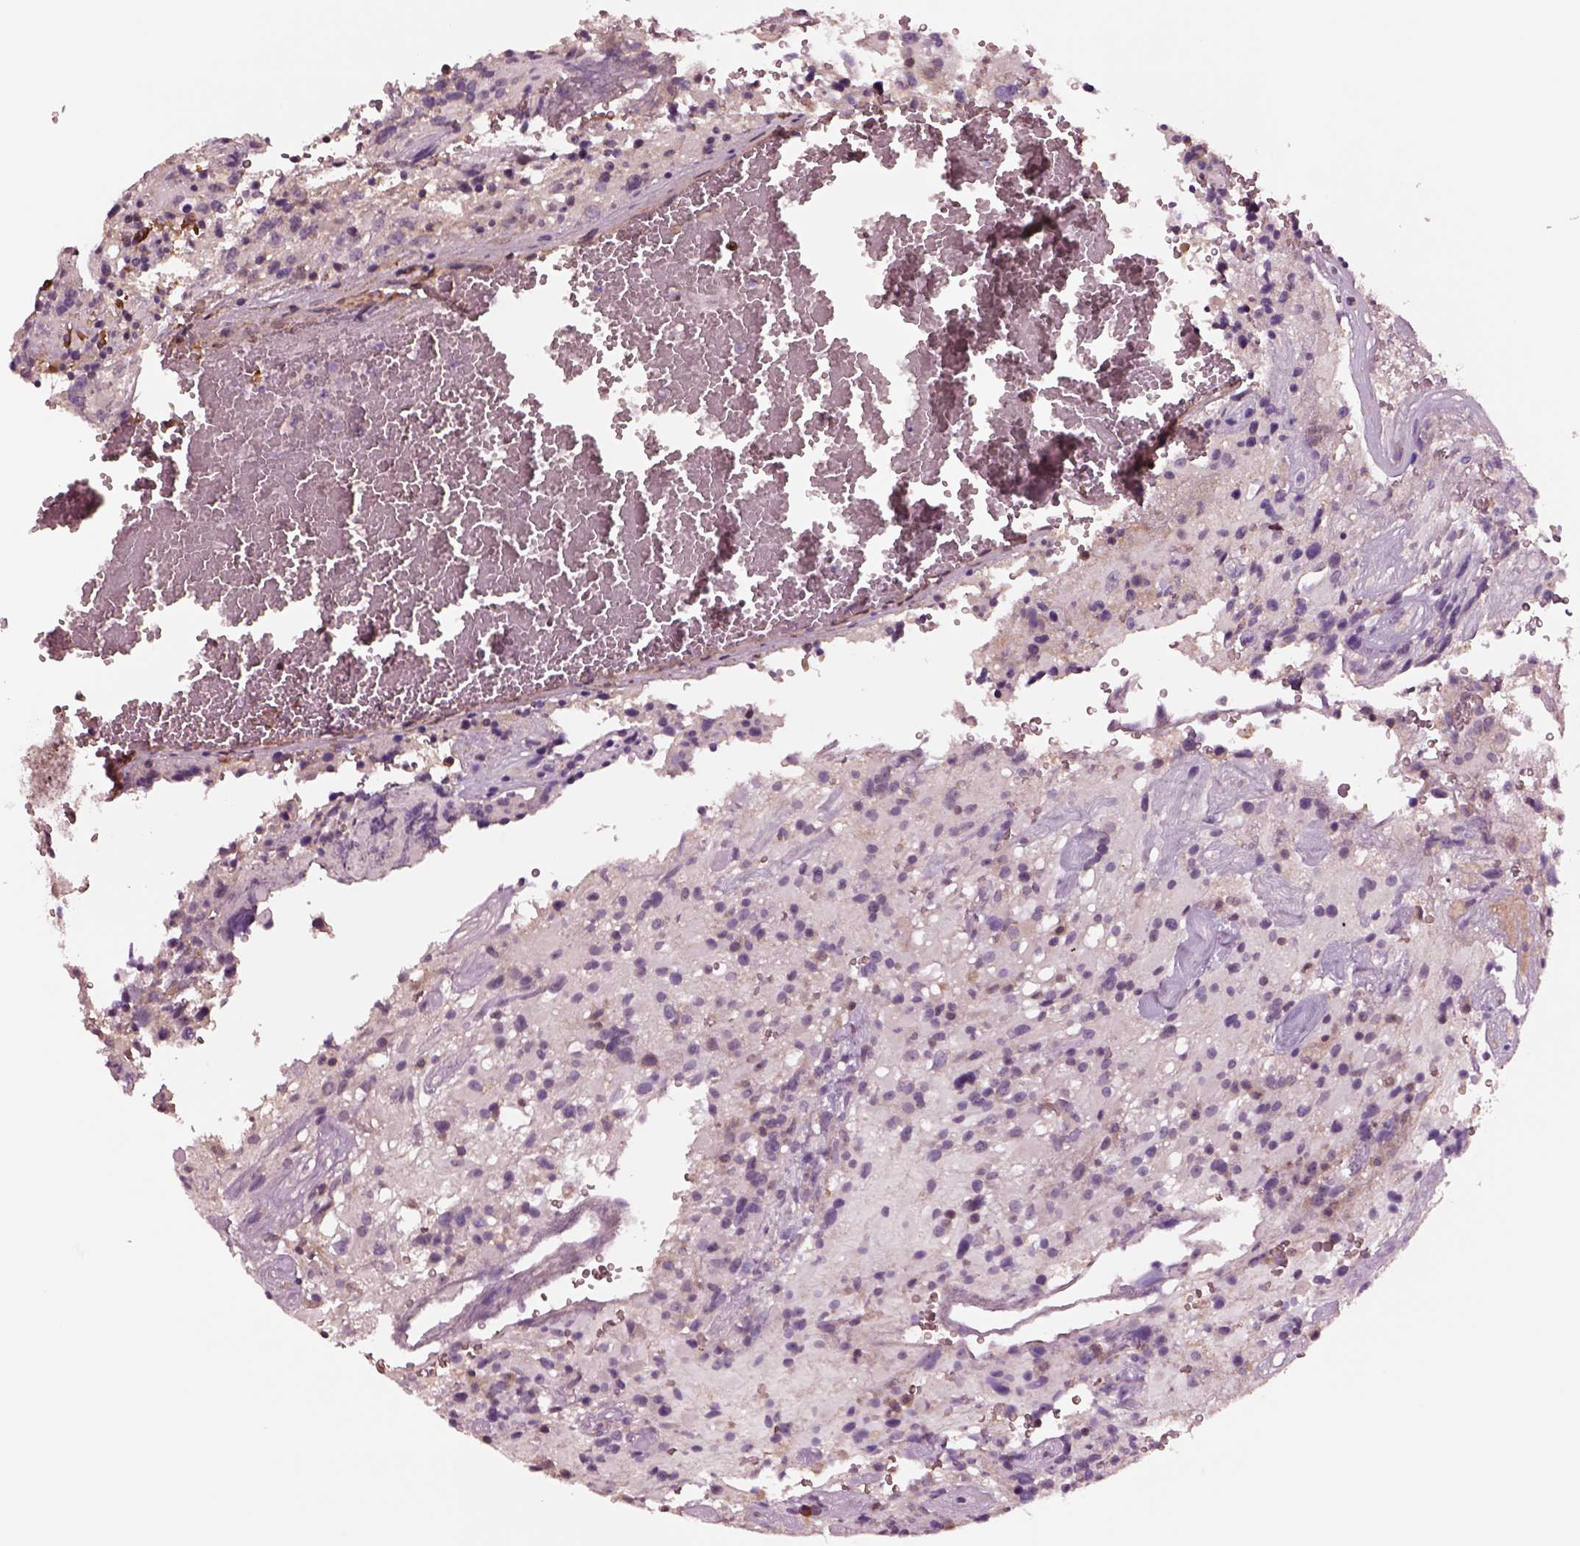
{"staining": {"intensity": "negative", "quantity": "none", "location": "none"}, "tissue": "glioma", "cell_type": "Tumor cells", "image_type": "cancer", "snomed": [{"axis": "morphology", "description": "Glioma, malignant, High grade"}, {"axis": "topography", "description": "Brain"}], "caption": "Tumor cells show no significant protein expression in malignant high-grade glioma. Nuclei are stained in blue.", "gene": "HTR1B", "patient": {"sex": "female", "age": 40}}